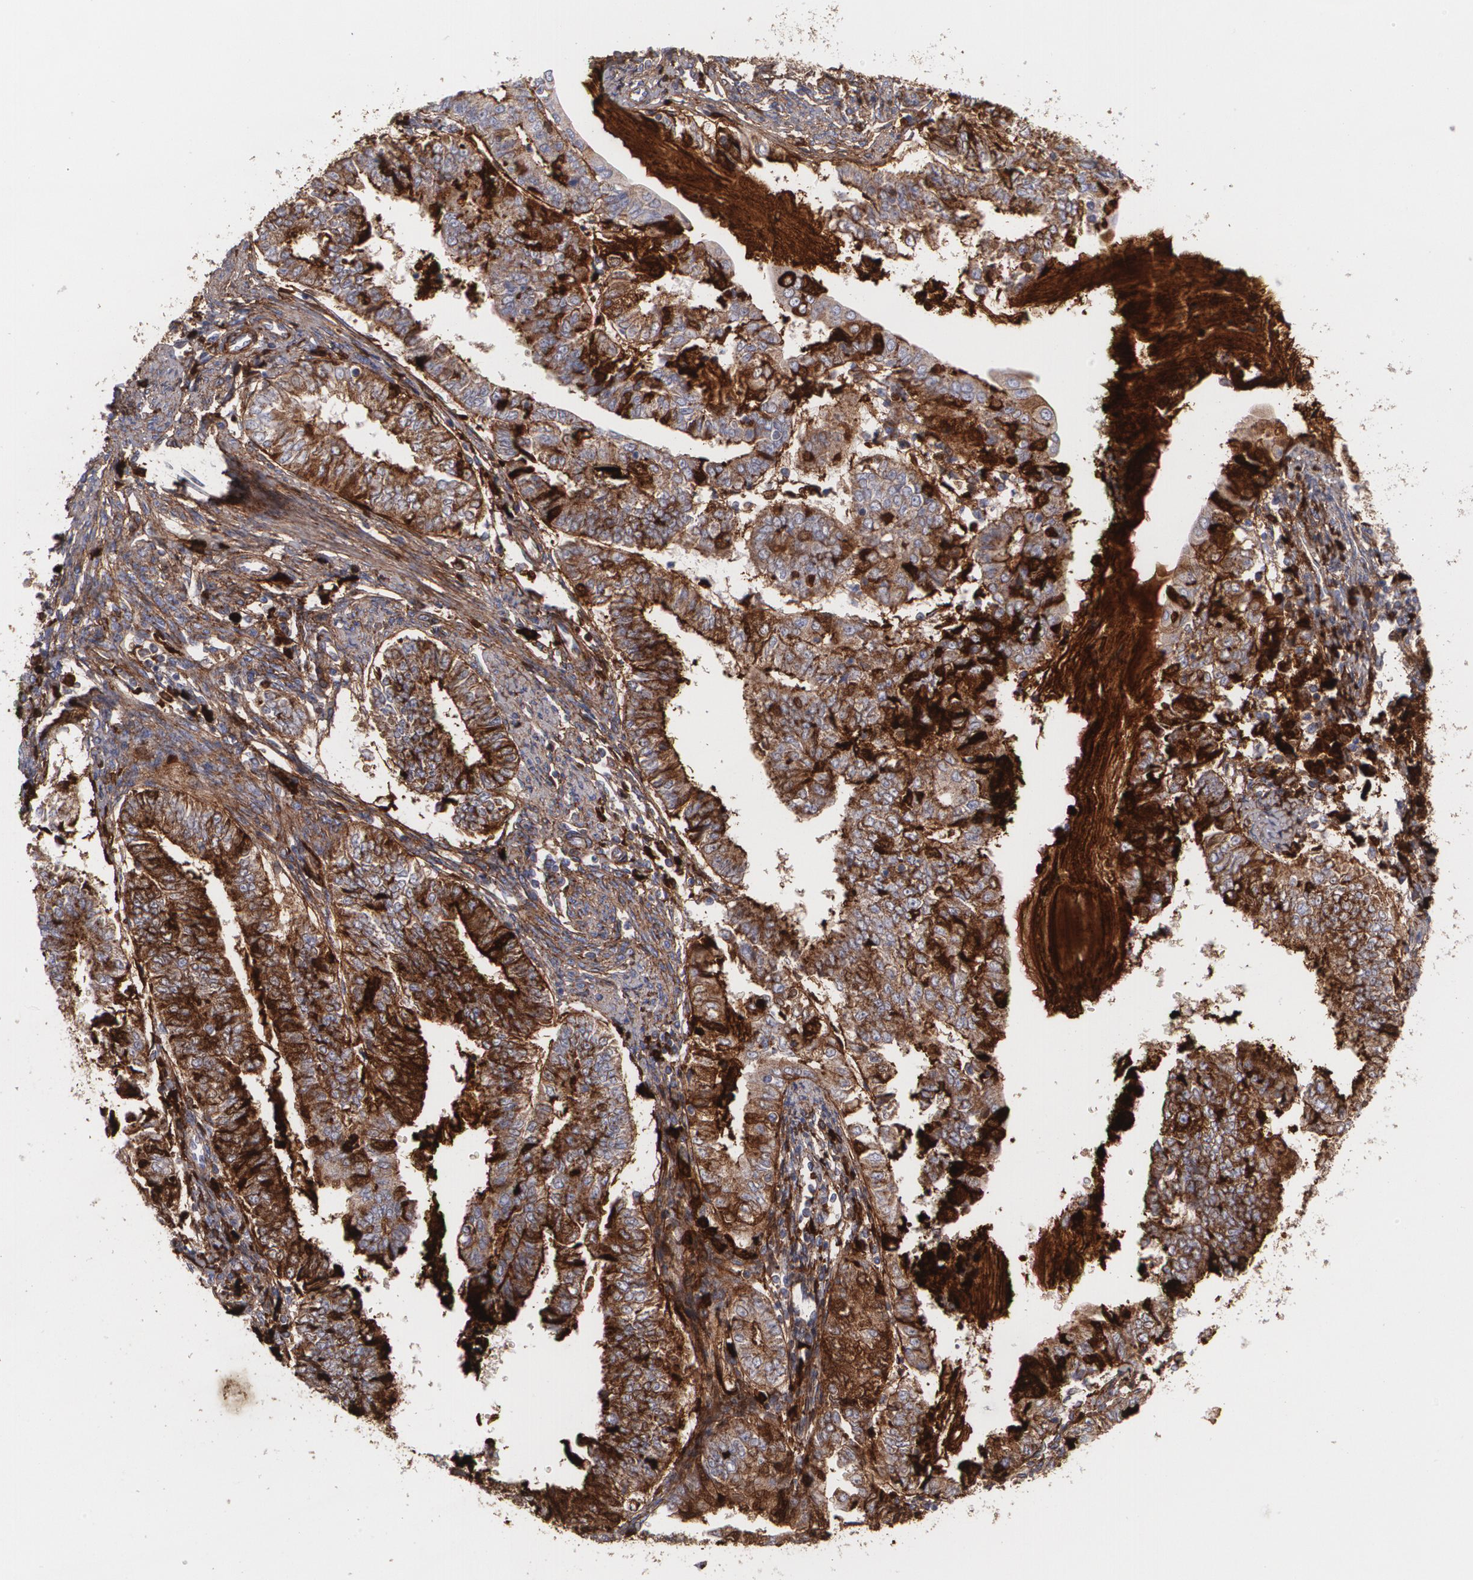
{"staining": {"intensity": "strong", "quantity": ">75%", "location": "cytoplasmic/membranous"}, "tissue": "endometrial cancer", "cell_type": "Tumor cells", "image_type": "cancer", "snomed": [{"axis": "morphology", "description": "Adenocarcinoma, NOS"}, {"axis": "topography", "description": "Endometrium"}], "caption": "Immunohistochemical staining of human endometrial cancer (adenocarcinoma) displays high levels of strong cytoplasmic/membranous protein expression in about >75% of tumor cells.", "gene": "FBLN1", "patient": {"sex": "female", "age": 66}}